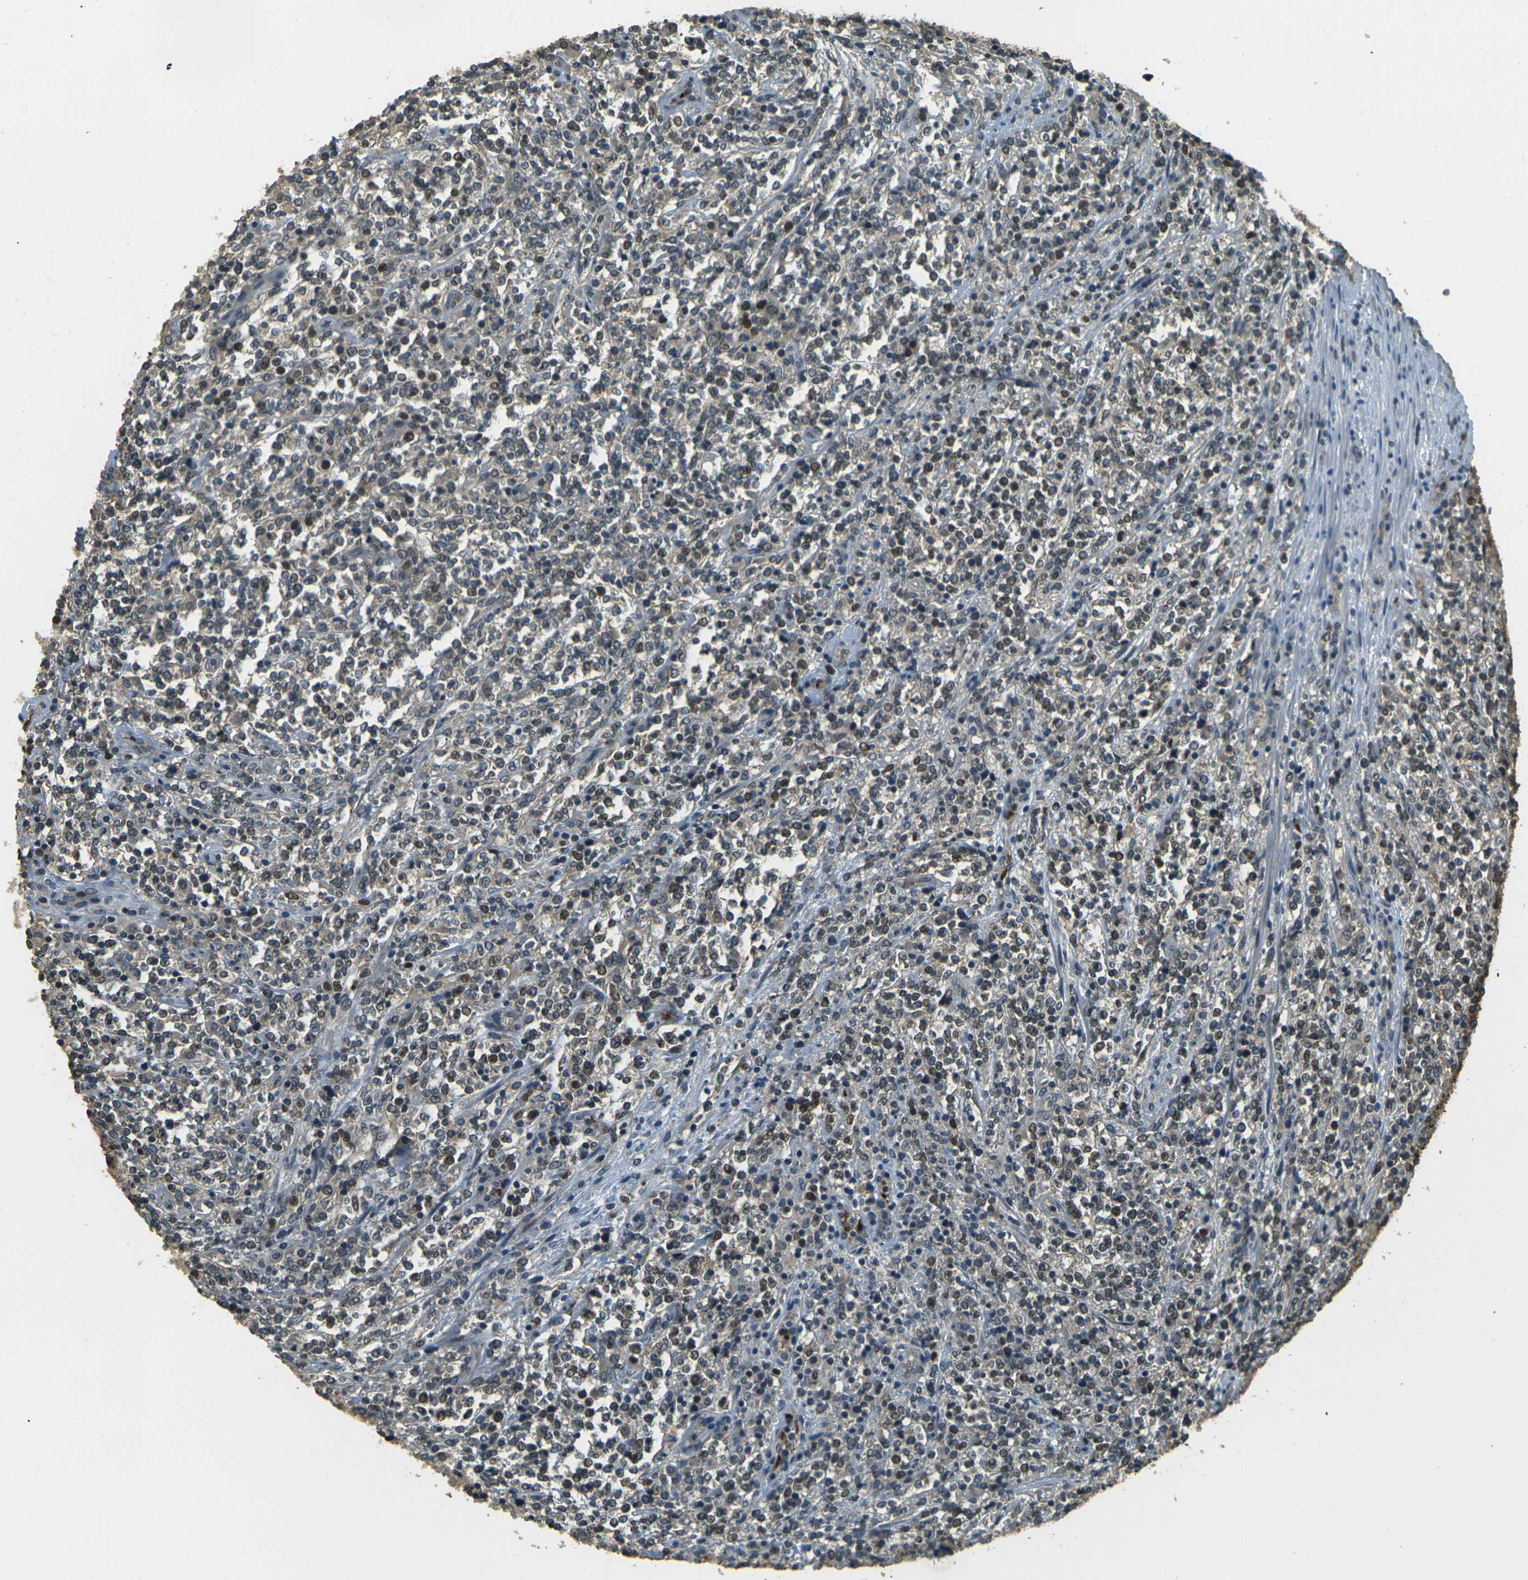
{"staining": {"intensity": "moderate", "quantity": "<25%", "location": "cytoplasmic/membranous,nuclear"}, "tissue": "lymphoma", "cell_type": "Tumor cells", "image_type": "cancer", "snomed": [{"axis": "morphology", "description": "Malignant lymphoma, non-Hodgkin's type, High grade"}, {"axis": "topography", "description": "Soft tissue"}], "caption": "Moderate cytoplasmic/membranous and nuclear positivity is appreciated in about <25% of tumor cells in lymphoma.", "gene": "TOR1A", "patient": {"sex": "male", "age": 18}}